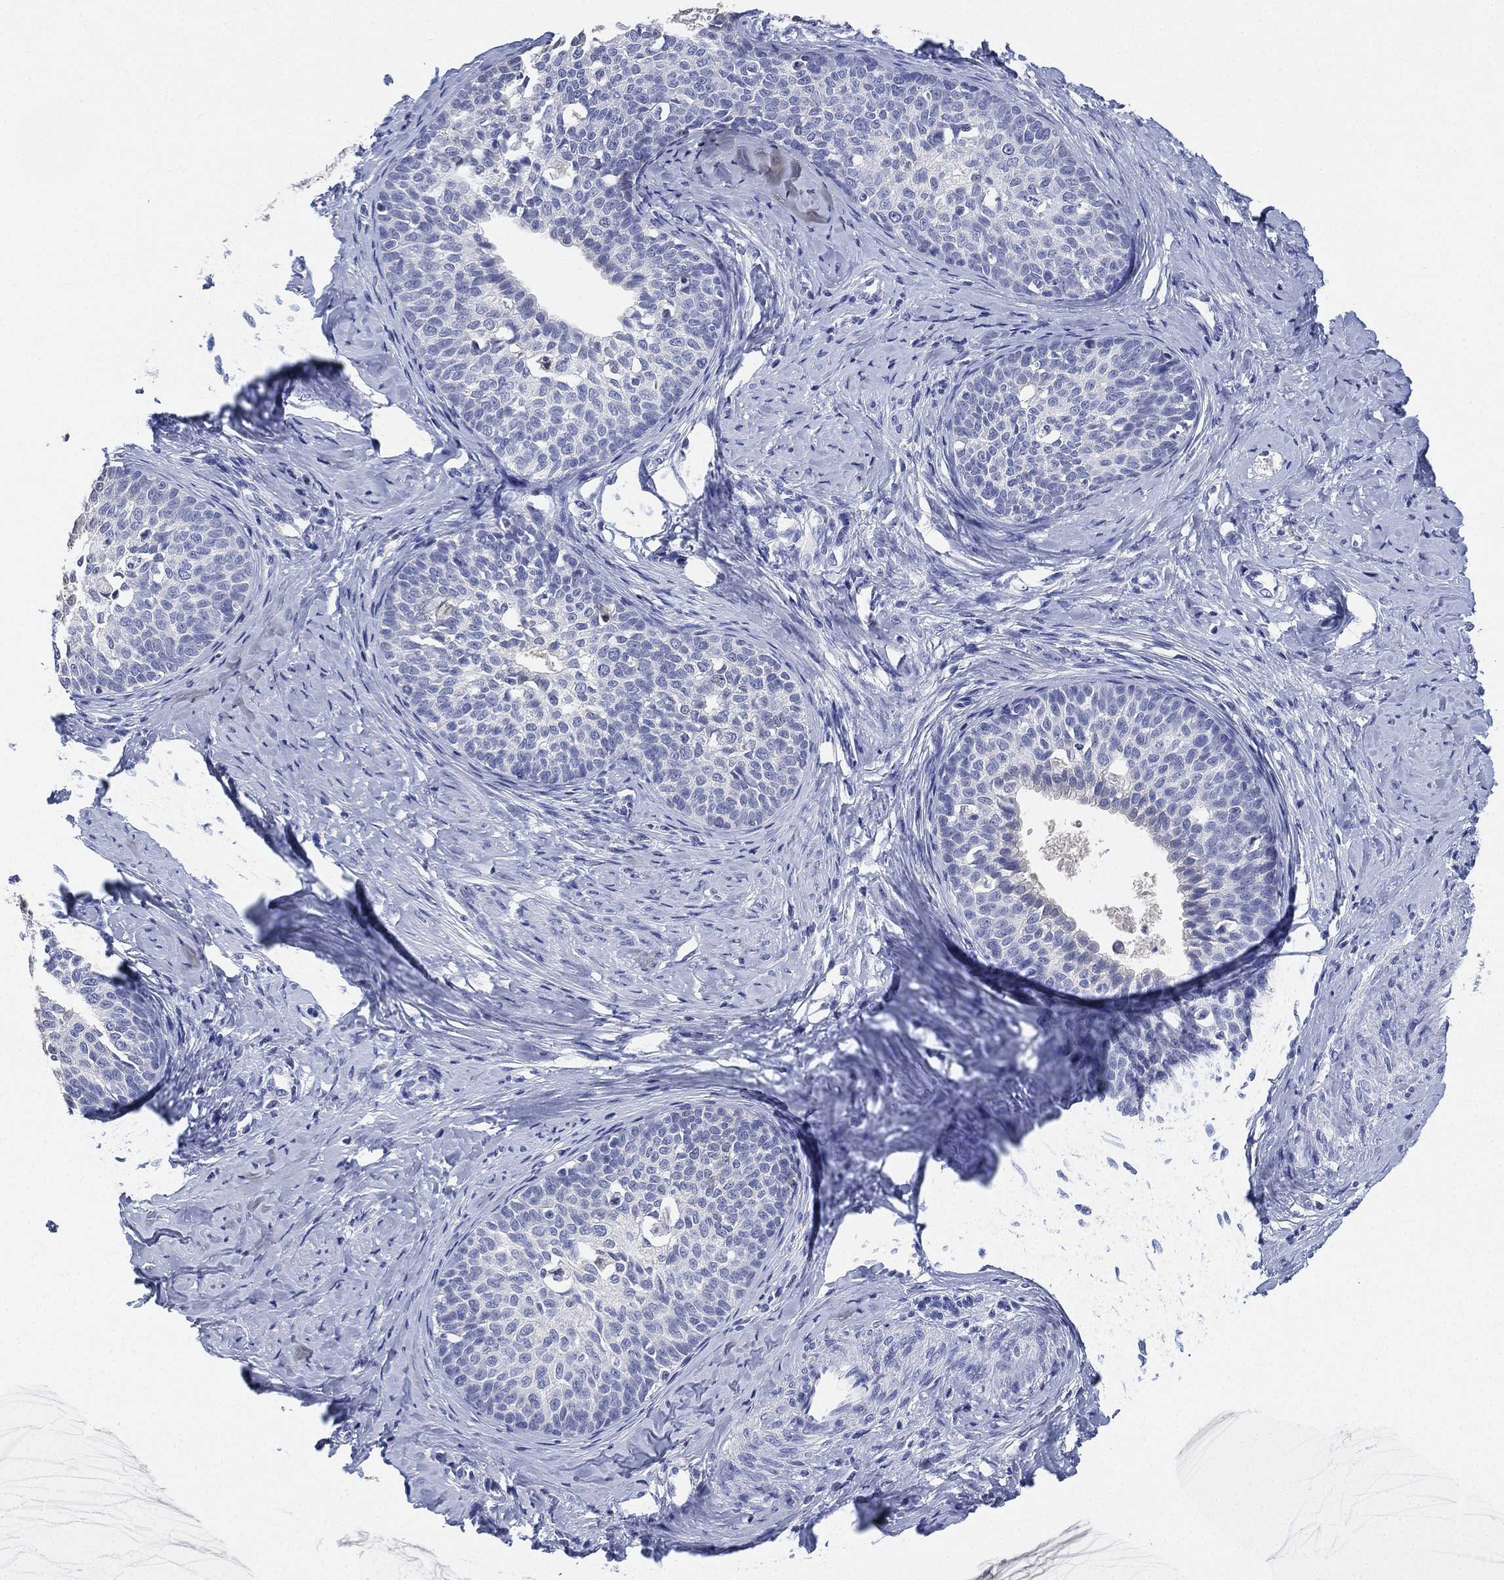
{"staining": {"intensity": "negative", "quantity": "none", "location": "none"}, "tissue": "cervical cancer", "cell_type": "Tumor cells", "image_type": "cancer", "snomed": [{"axis": "morphology", "description": "Squamous cell carcinoma, NOS"}, {"axis": "topography", "description": "Cervix"}], "caption": "An IHC histopathology image of cervical cancer (squamous cell carcinoma) is shown. There is no staining in tumor cells of cervical cancer (squamous cell carcinoma).", "gene": "IYD", "patient": {"sex": "female", "age": 51}}